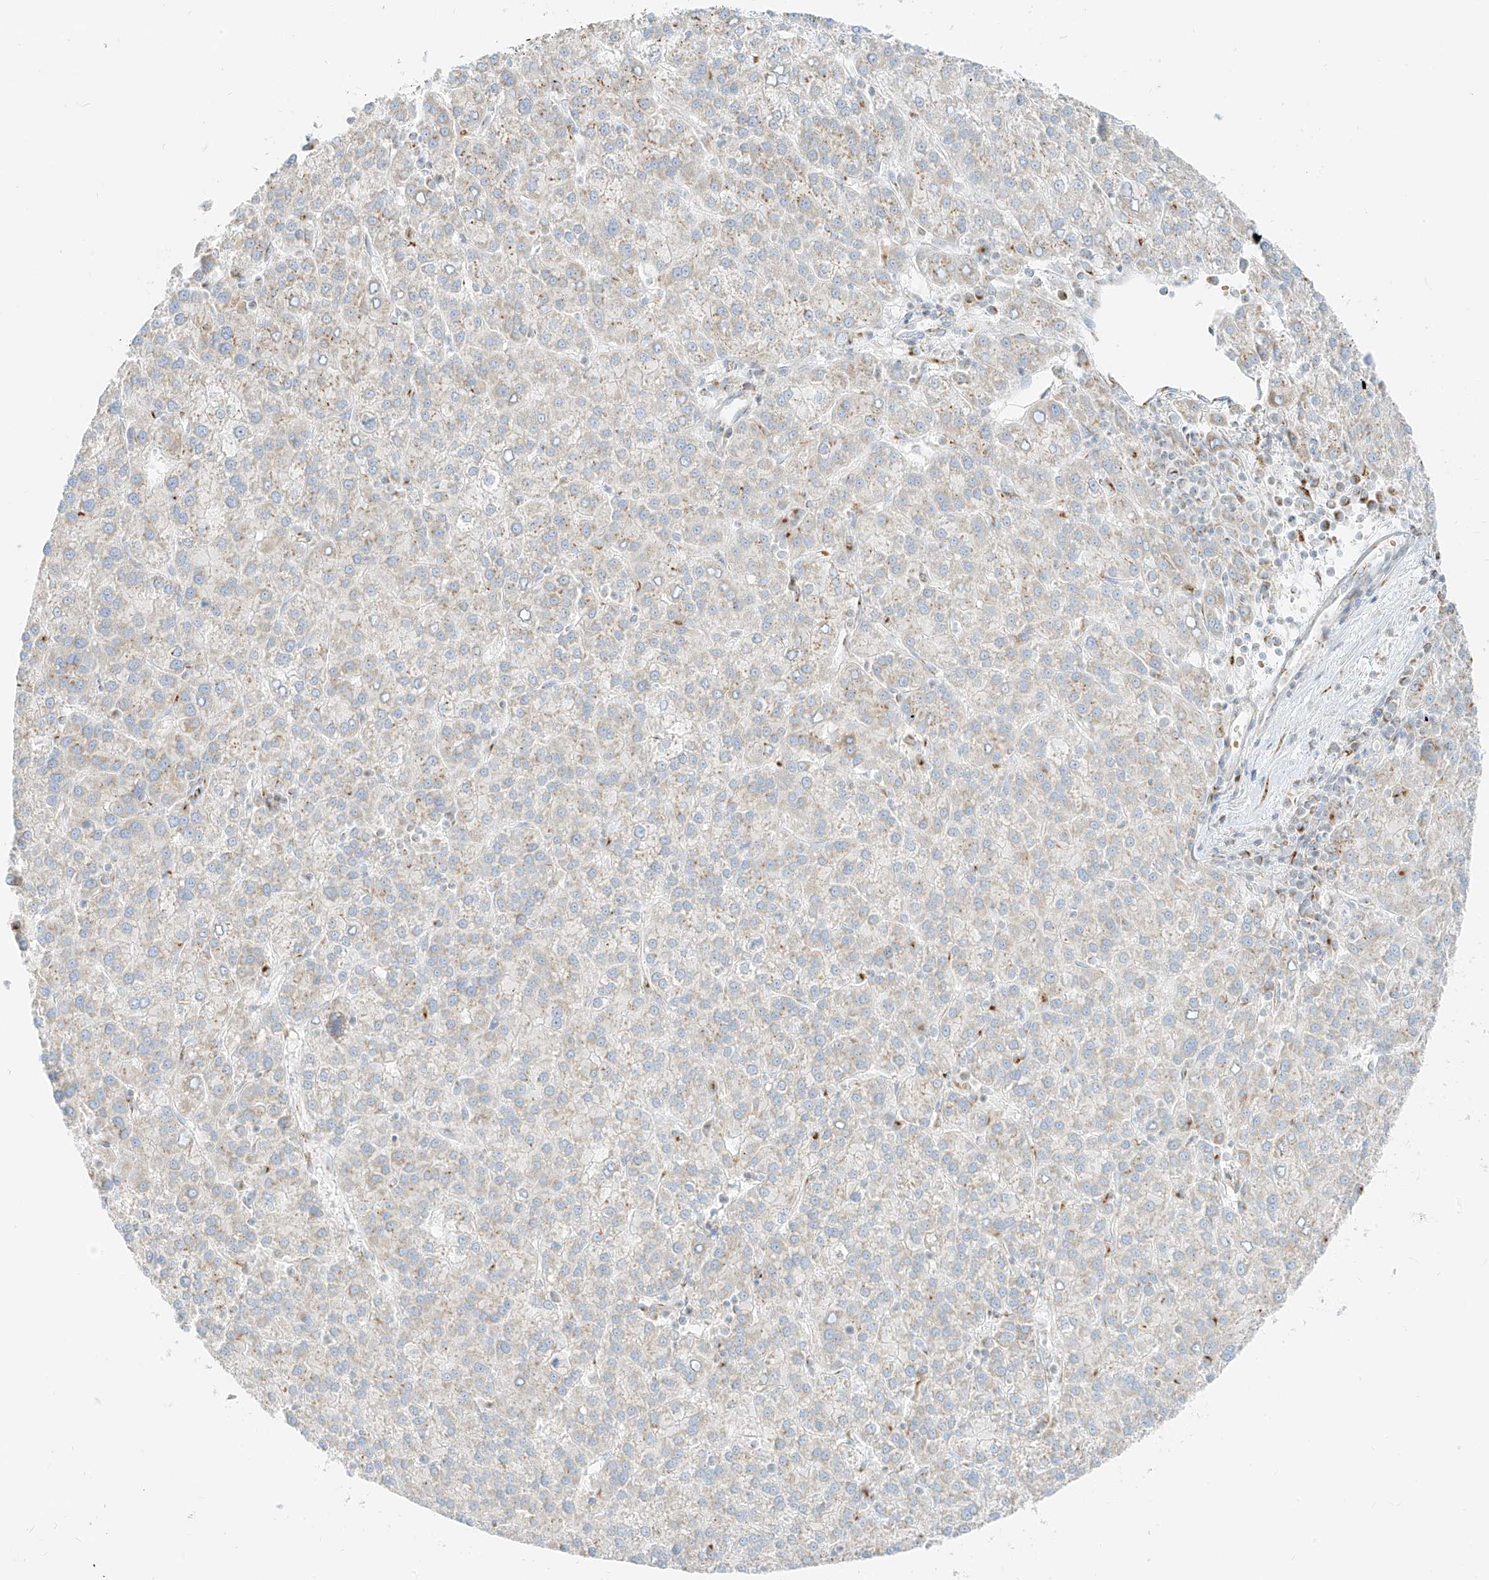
{"staining": {"intensity": "weak", "quantity": "25%-75%", "location": "cytoplasmic/membranous"}, "tissue": "liver cancer", "cell_type": "Tumor cells", "image_type": "cancer", "snomed": [{"axis": "morphology", "description": "Carcinoma, Hepatocellular, NOS"}, {"axis": "topography", "description": "Liver"}], "caption": "Human liver hepatocellular carcinoma stained with a protein marker exhibits weak staining in tumor cells.", "gene": "TMEM87B", "patient": {"sex": "female", "age": 58}}